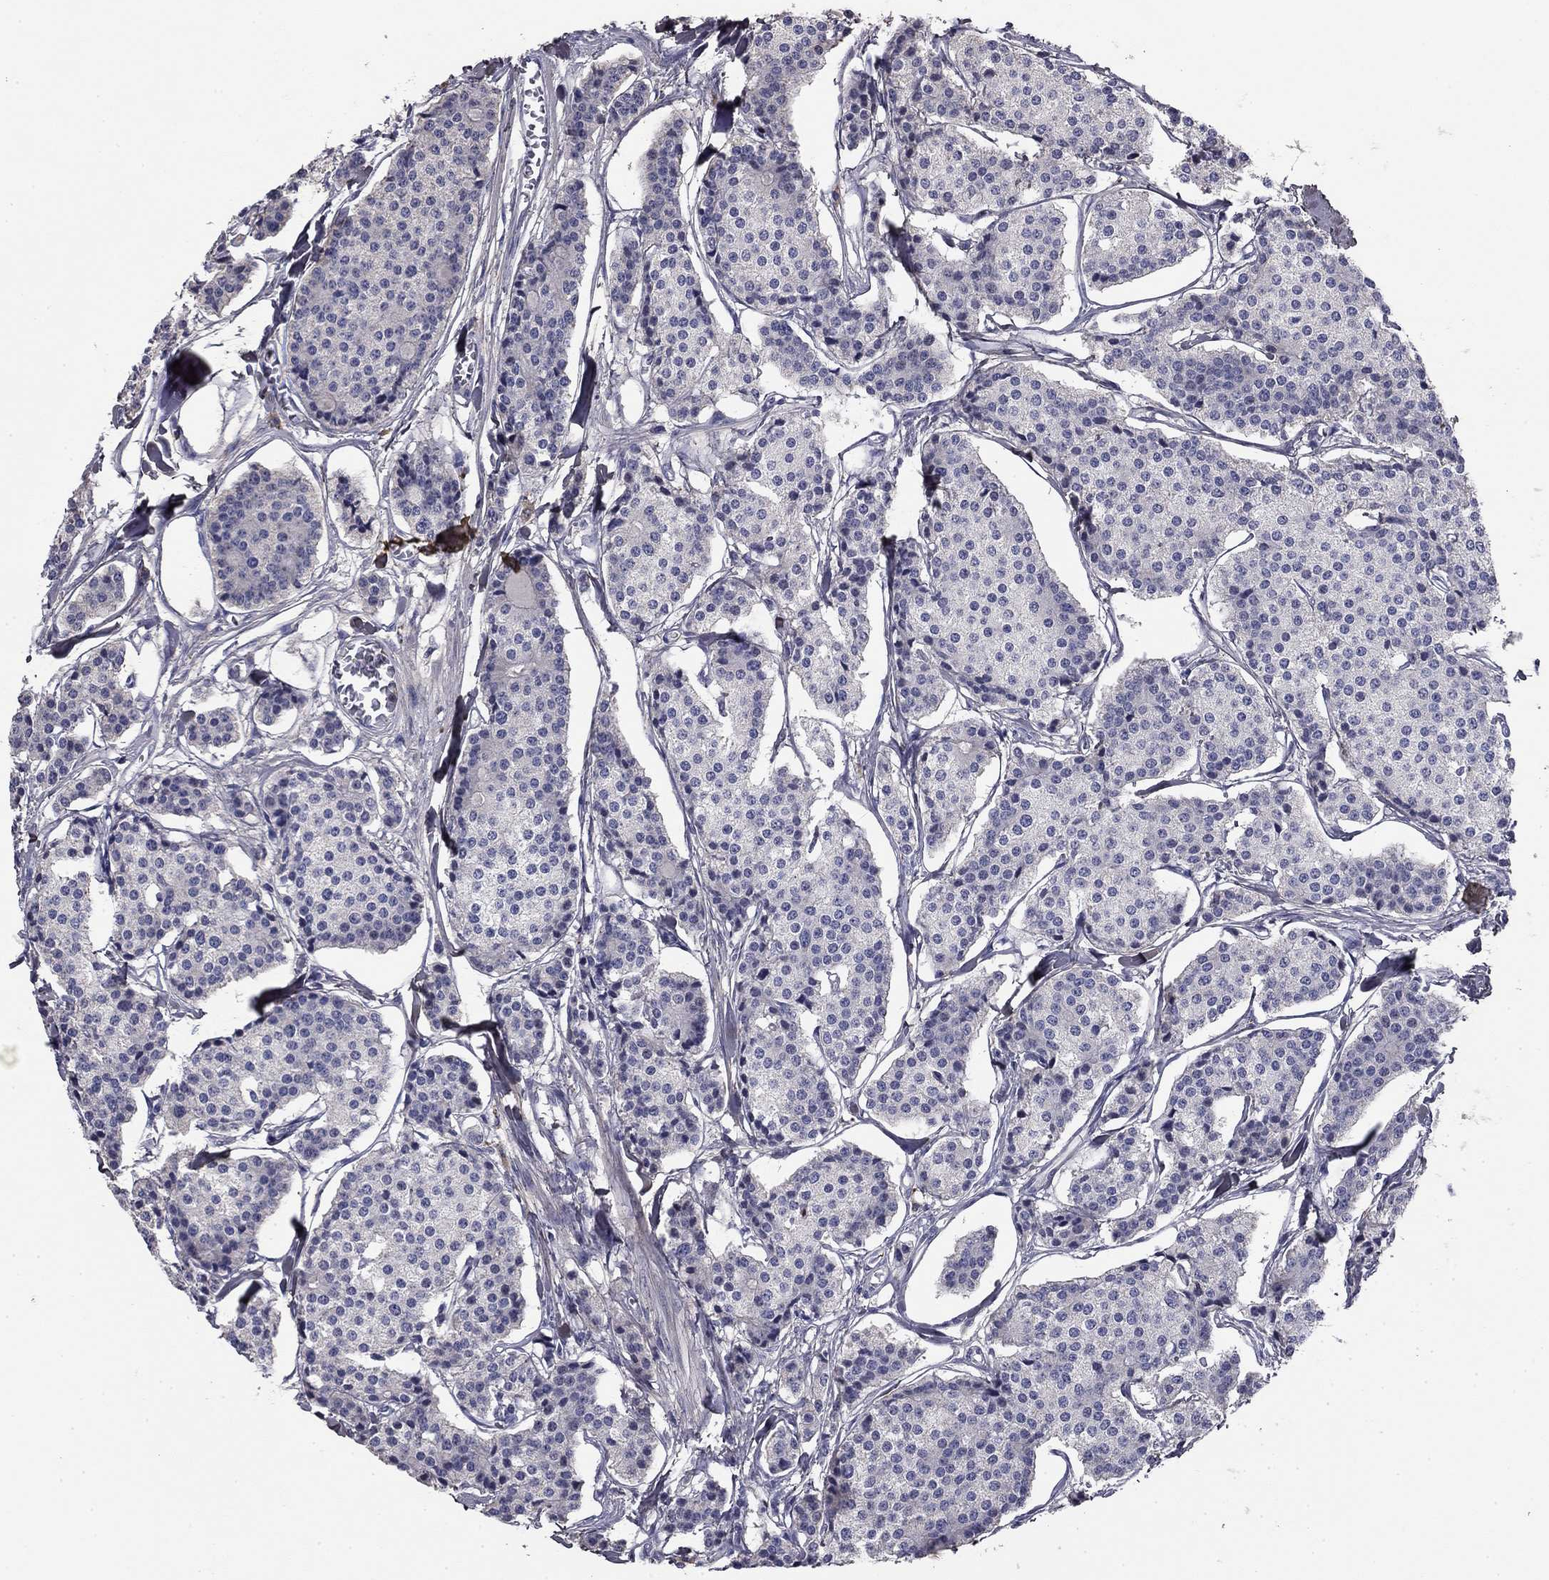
{"staining": {"intensity": "negative", "quantity": "none", "location": "none"}, "tissue": "carcinoid", "cell_type": "Tumor cells", "image_type": "cancer", "snomed": [{"axis": "morphology", "description": "Carcinoid, malignant, NOS"}, {"axis": "topography", "description": "Small intestine"}], "caption": "DAB immunohistochemical staining of carcinoid (malignant) reveals no significant expression in tumor cells.", "gene": "COL2A1", "patient": {"sex": "female", "age": 65}}